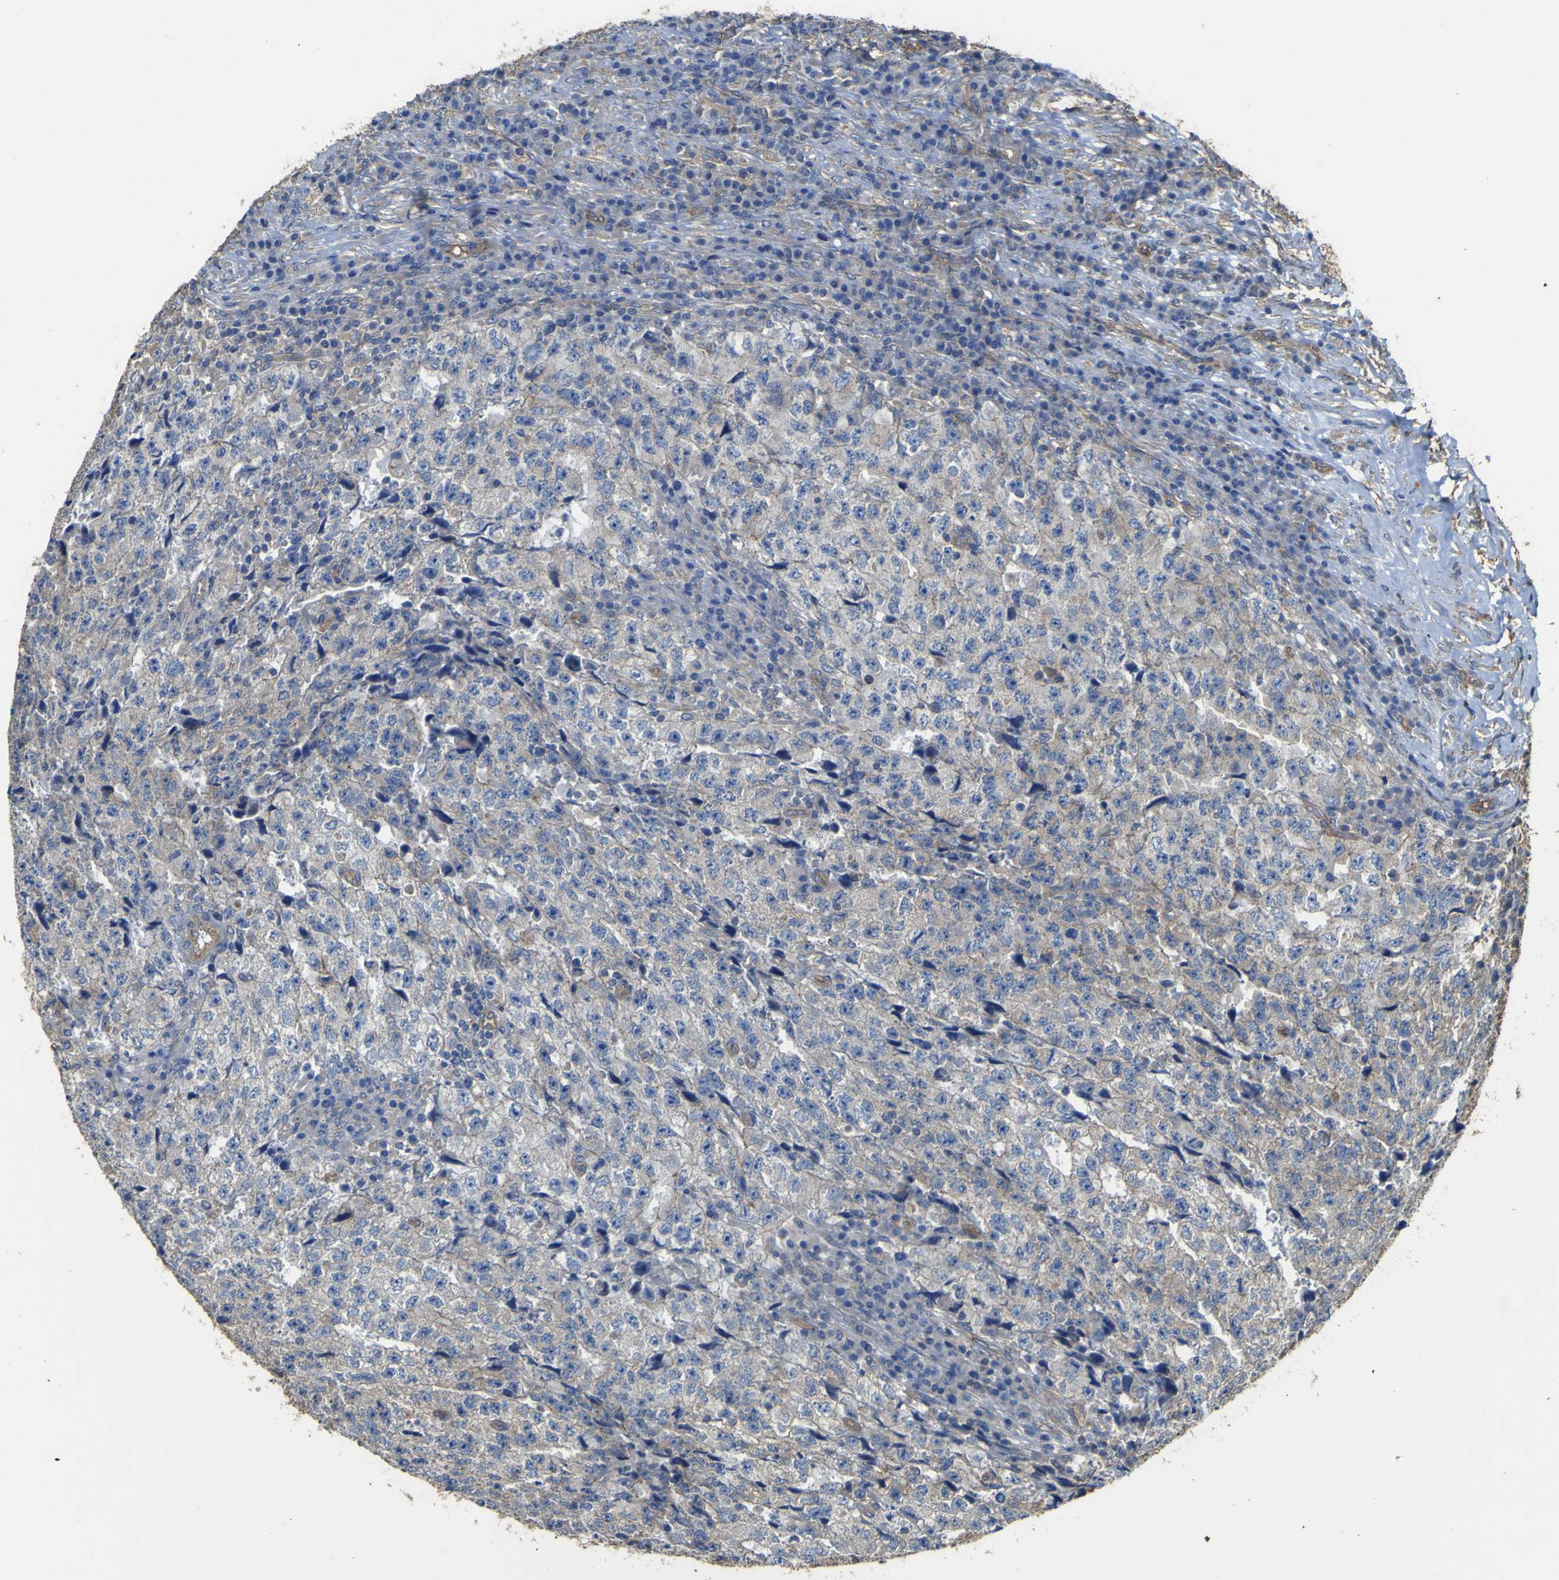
{"staining": {"intensity": "weak", "quantity": "<25%", "location": "cytoplasmic/membranous"}, "tissue": "testis cancer", "cell_type": "Tumor cells", "image_type": "cancer", "snomed": [{"axis": "morphology", "description": "Necrosis, NOS"}, {"axis": "morphology", "description": "Carcinoma, Embryonal, NOS"}, {"axis": "topography", "description": "Testis"}], "caption": "Tumor cells are negative for protein expression in human testis cancer.", "gene": "TNFSF15", "patient": {"sex": "male", "age": 19}}